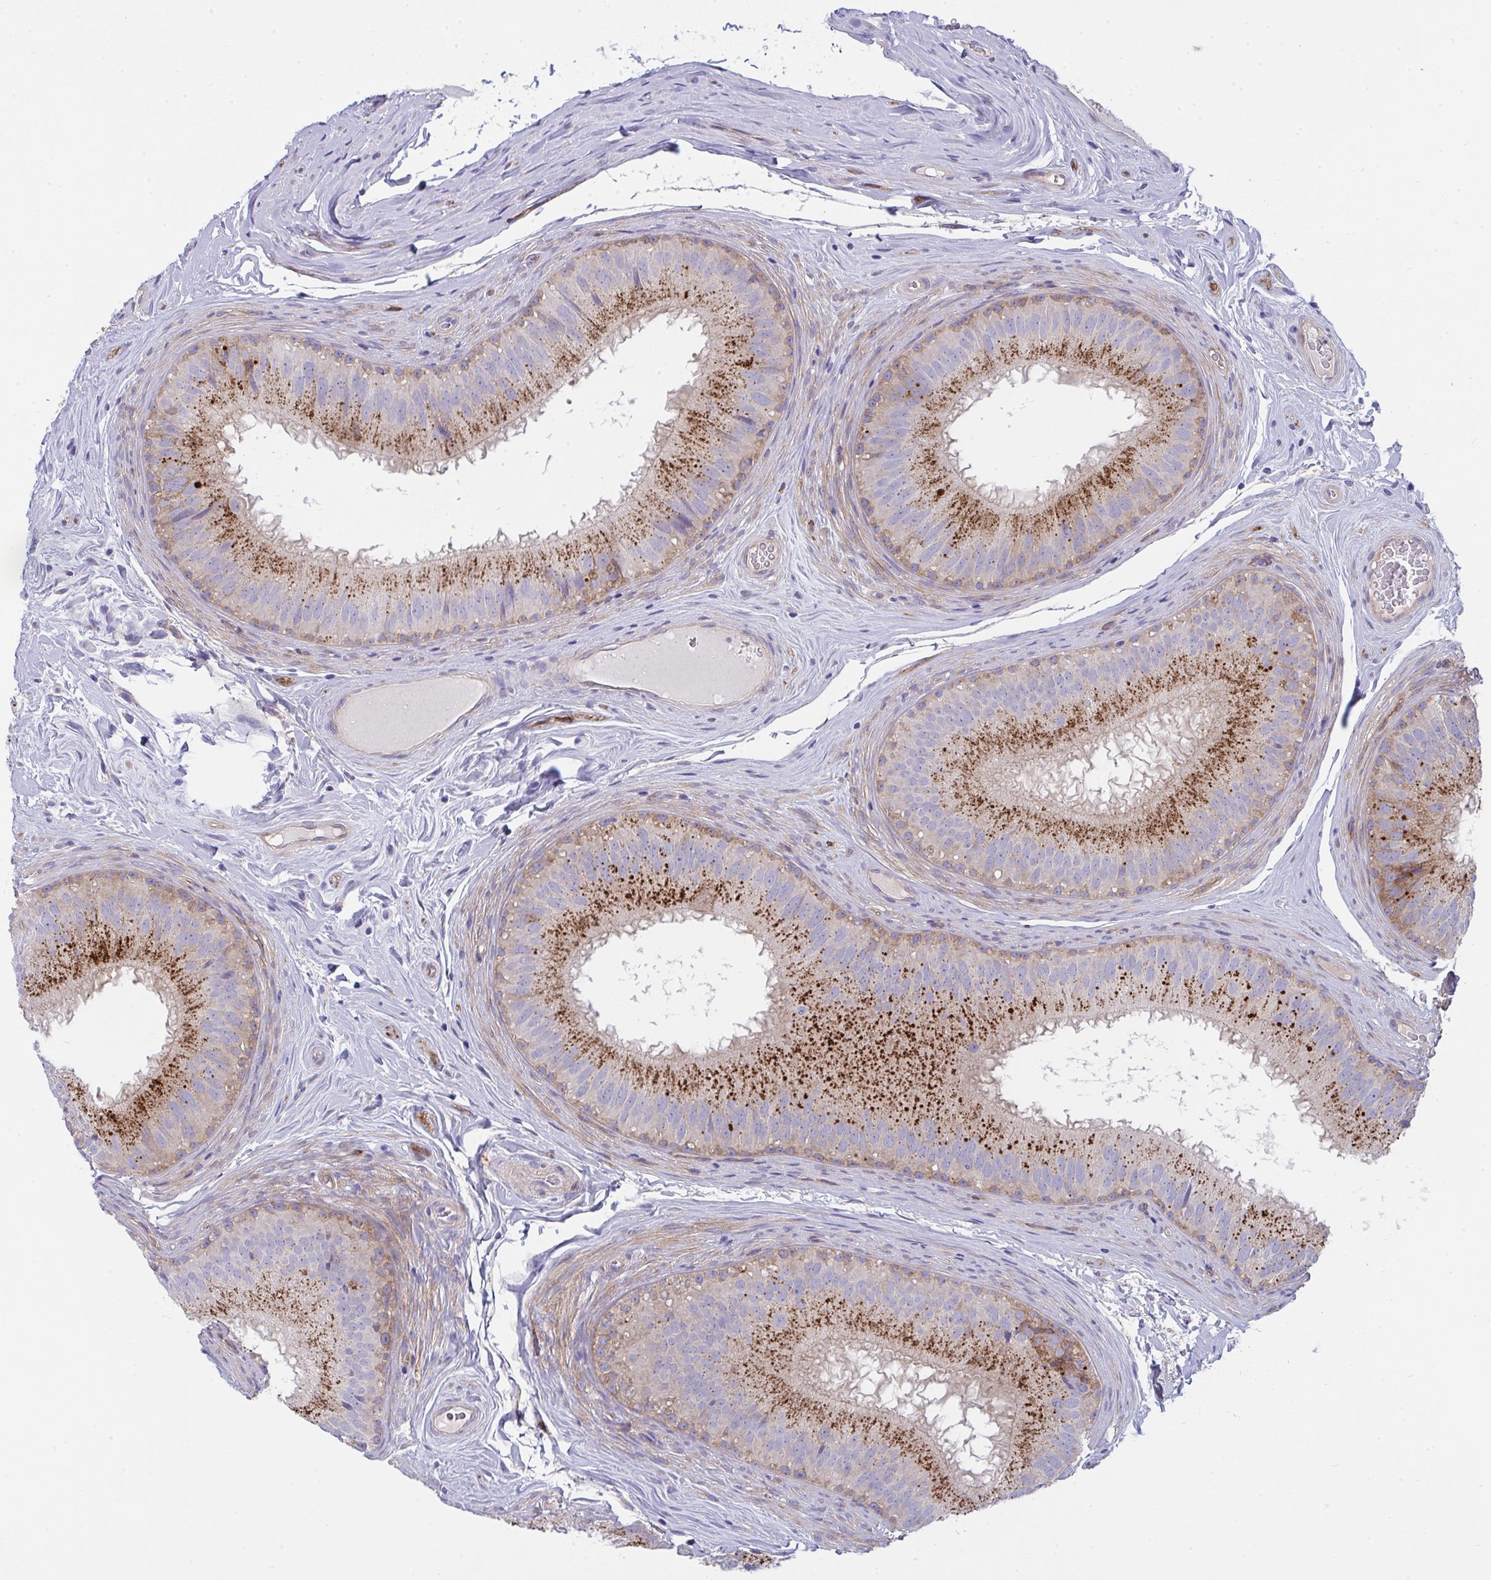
{"staining": {"intensity": "strong", "quantity": "25%-75%", "location": "cytoplasmic/membranous"}, "tissue": "epididymis", "cell_type": "Glandular cells", "image_type": "normal", "snomed": [{"axis": "morphology", "description": "Normal tissue, NOS"}, {"axis": "topography", "description": "Epididymis"}], "caption": "This image demonstrates normal epididymis stained with immunohistochemistry (IHC) to label a protein in brown. The cytoplasmic/membranous of glandular cells show strong positivity for the protein. Nuclei are counter-stained blue.", "gene": "GAB1", "patient": {"sex": "male", "age": 44}}